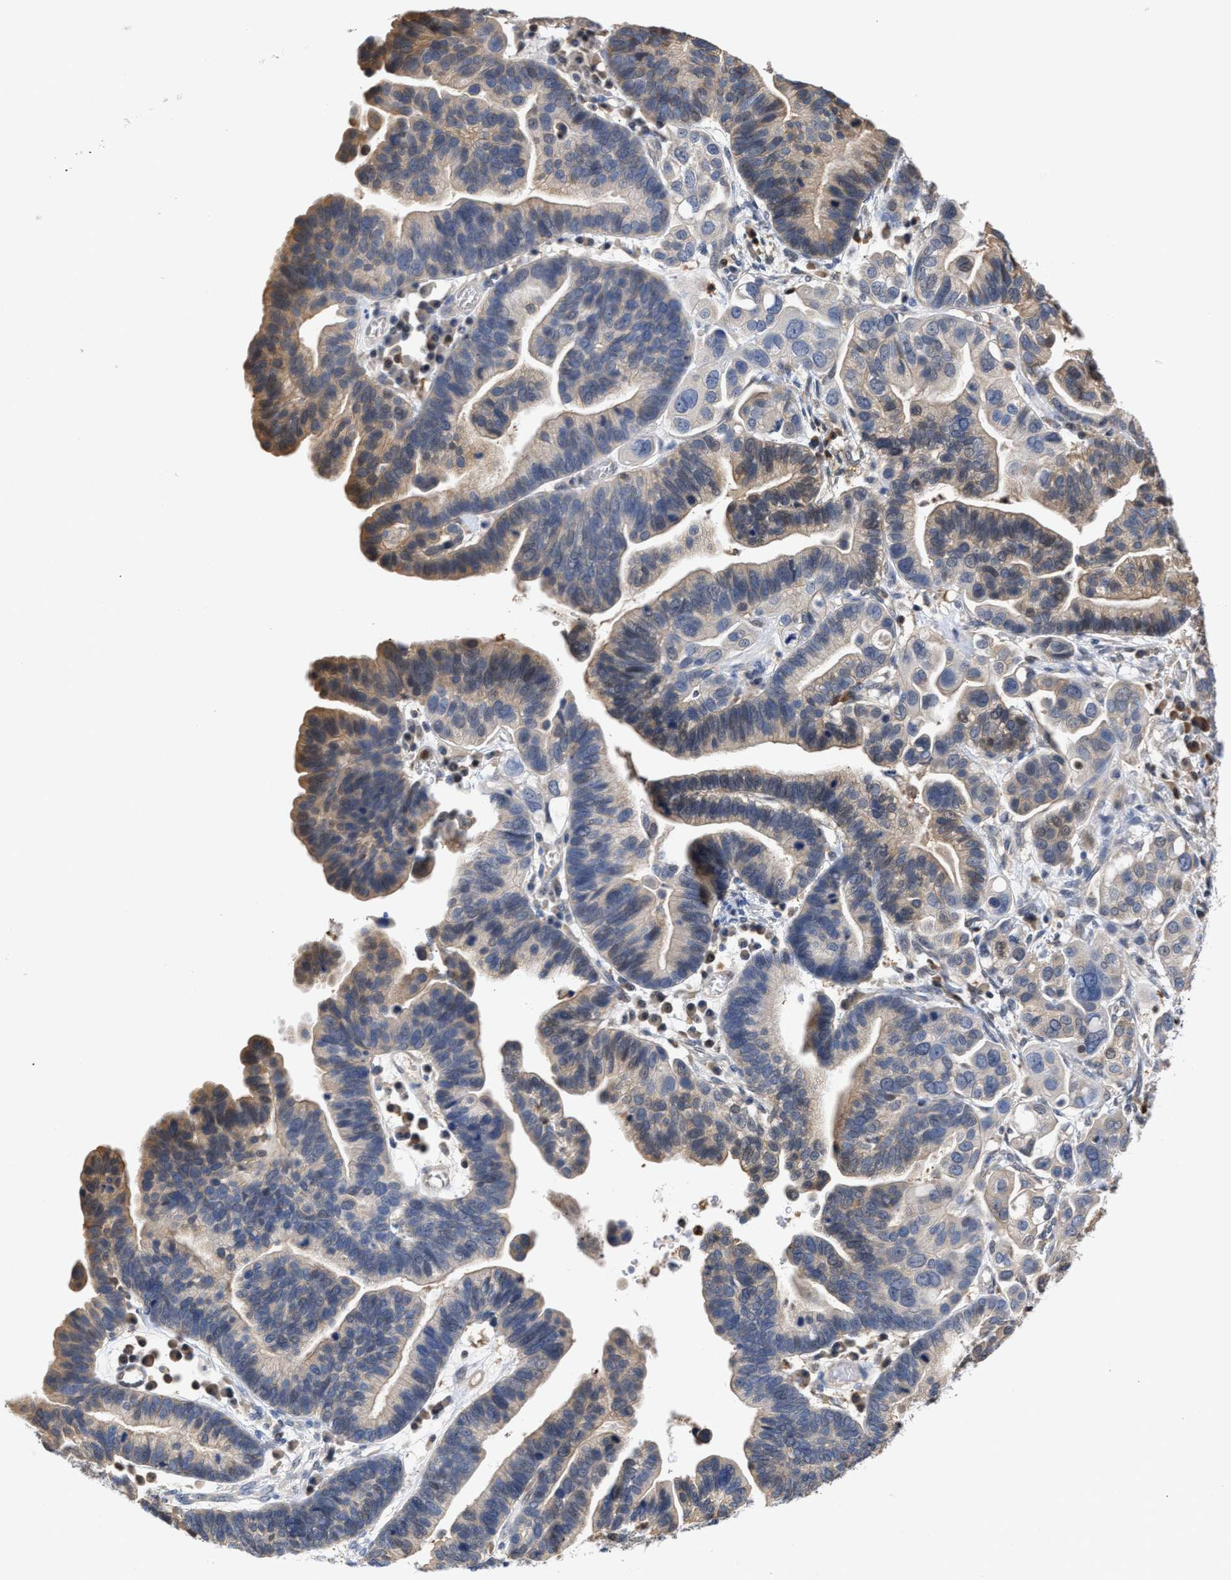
{"staining": {"intensity": "moderate", "quantity": "<25%", "location": "cytoplasmic/membranous"}, "tissue": "ovarian cancer", "cell_type": "Tumor cells", "image_type": "cancer", "snomed": [{"axis": "morphology", "description": "Cystadenocarcinoma, serous, NOS"}, {"axis": "topography", "description": "Ovary"}], "caption": "Protein expression analysis of human ovarian cancer (serous cystadenocarcinoma) reveals moderate cytoplasmic/membranous staining in approximately <25% of tumor cells. The staining was performed using DAB (3,3'-diaminobenzidine), with brown indicating positive protein expression. Nuclei are stained blue with hematoxylin.", "gene": "KLHDC1", "patient": {"sex": "female", "age": 56}}